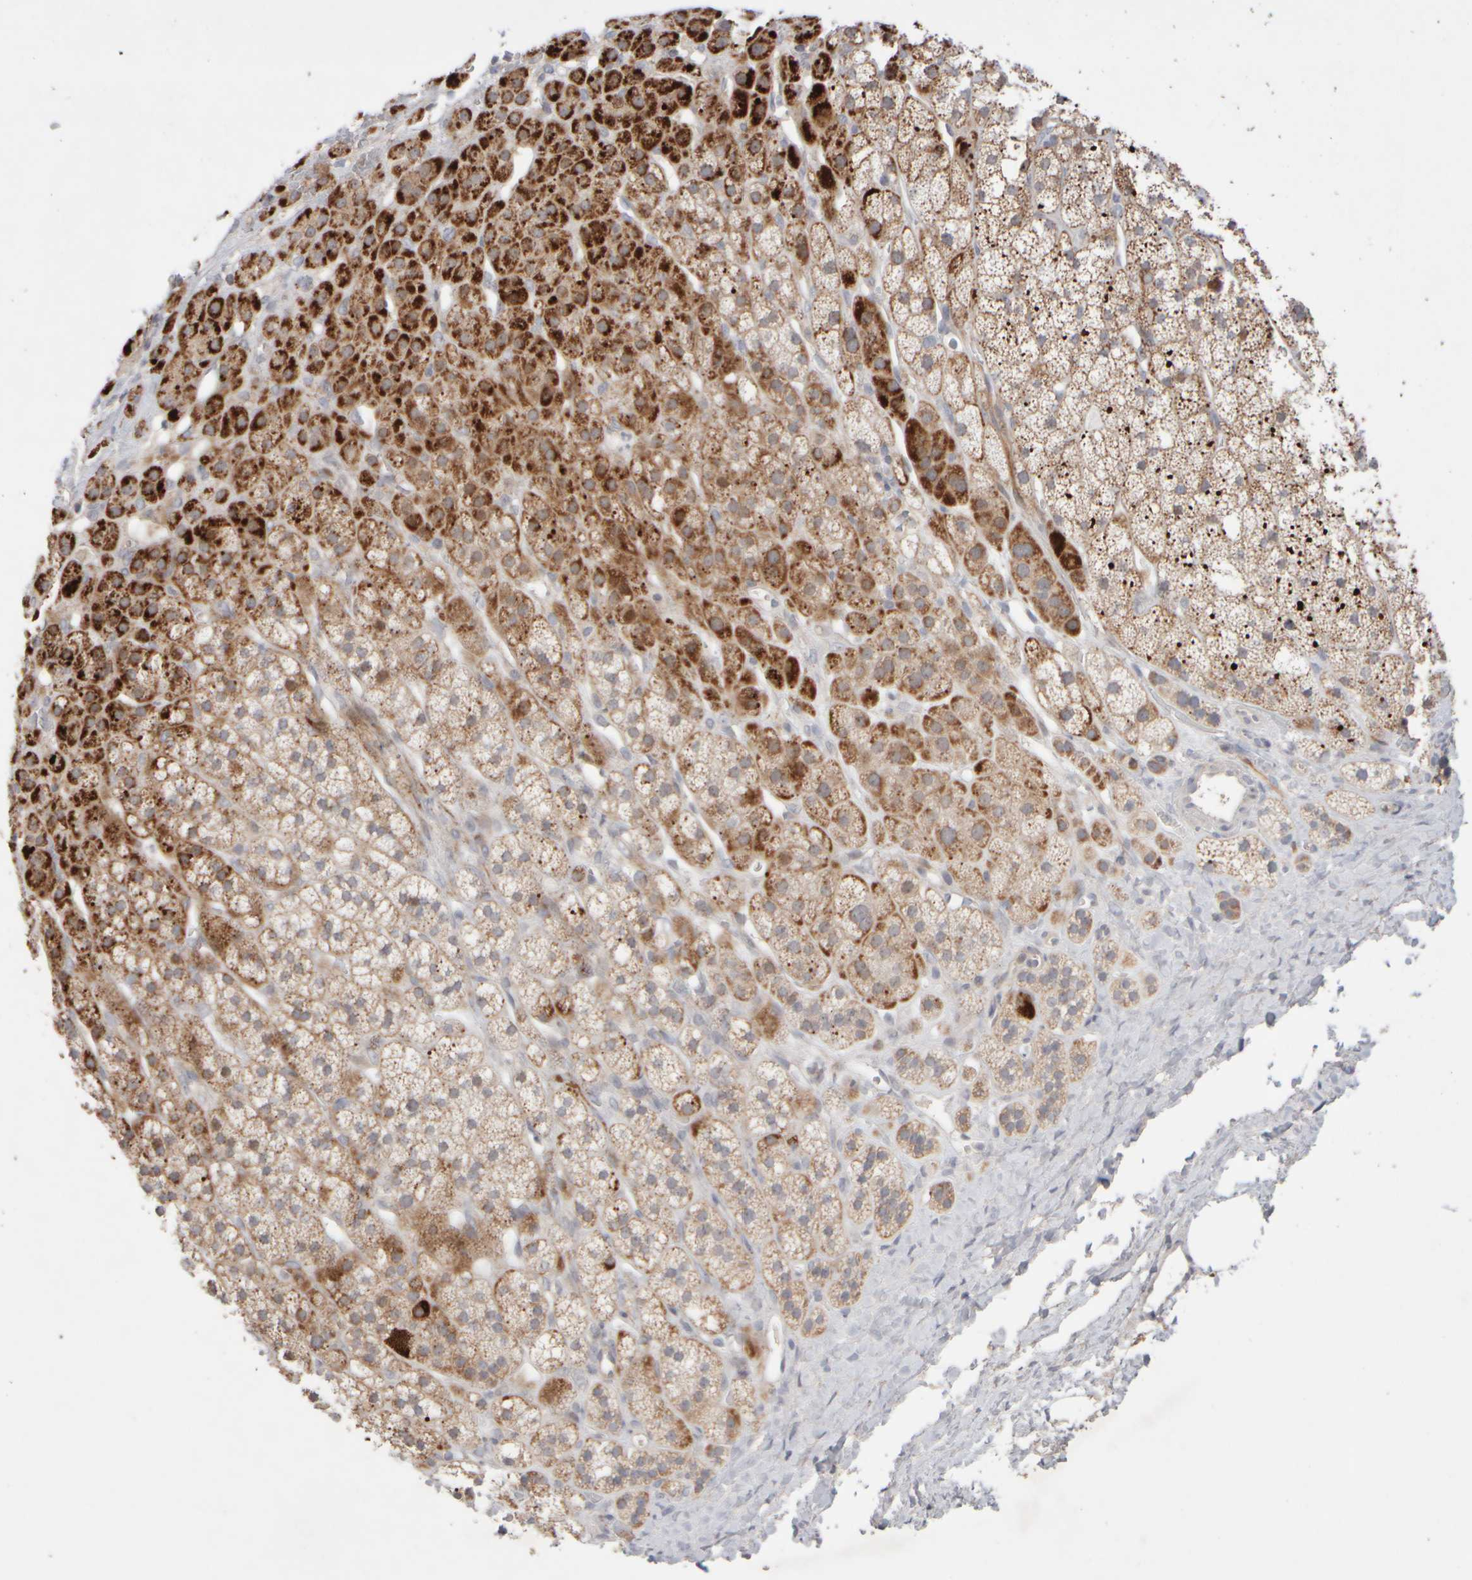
{"staining": {"intensity": "strong", "quantity": ">75%", "location": "cytoplasmic/membranous"}, "tissue": "adrenal gland", "cell_type": "Glandular cells", "image_type": "normal", "snomed": [{"axis": "morphology", "description": "Normal tissue, NOS"}, {"axis": "topography", "description": "Adrenal gland"}], "caption": "Glandular cells exhibit high levels of strong cytoplasmic/membranous positivity in about >75% of cells in unremarkable adrenal gland.", "gene": "CHADL", "patient": {"sex": "male", "age": 56}}